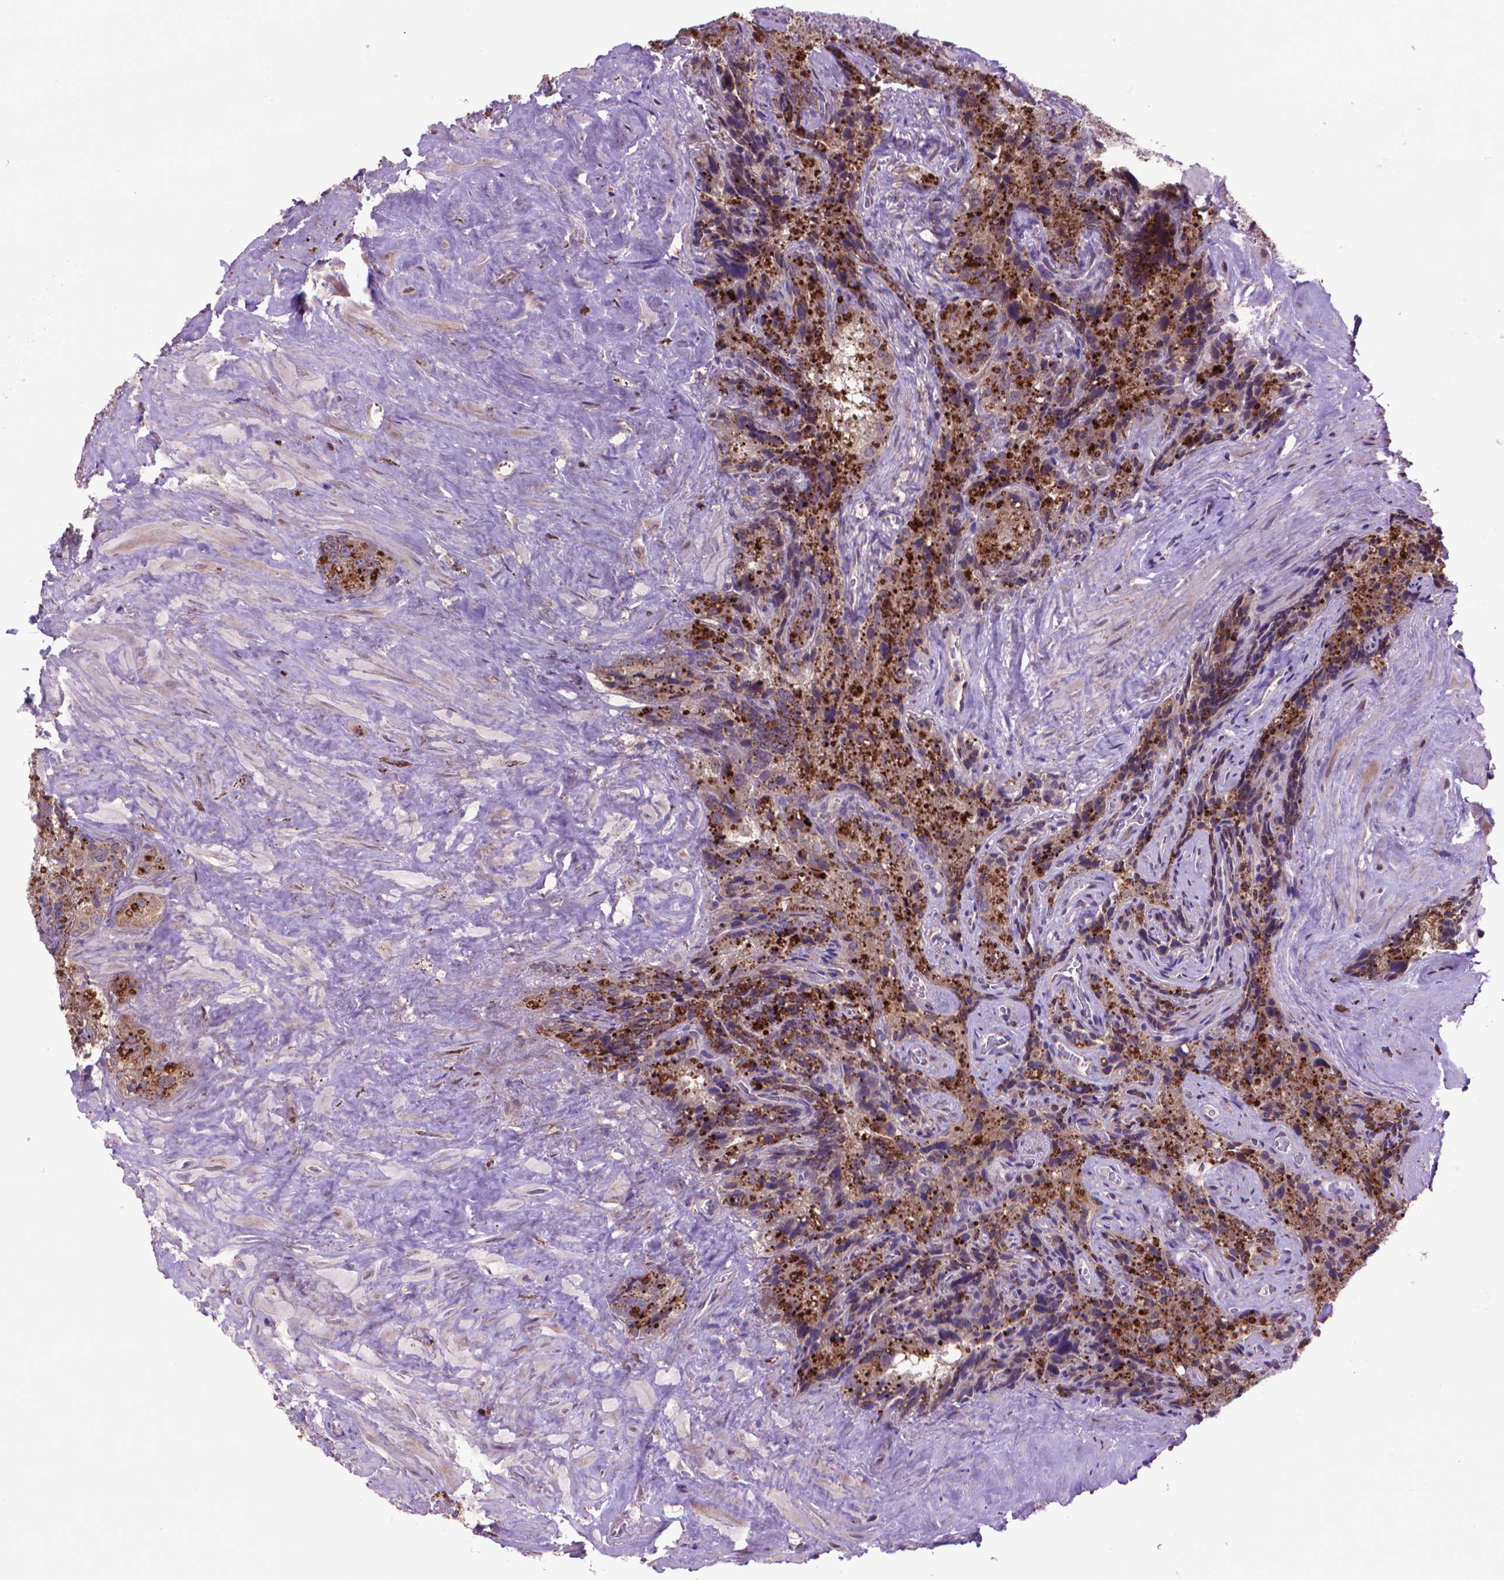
{"staining": {"intensity": "strong", "quantity": ">75%", "location": "cytoplasmic/membranous"}, "tissue": "seminal vesicle", "cell_type": "Glandular cells", "image_type": "normal", "snomed": [{"axis": "morphology", "description": "Normal tissue, NOS"}, {"axis": "topography", "description": "Prostate"}, {"axis": "topography", "description": "Seminal veicle"}], "caption": "Glandular cells exhibit high levels of strong cytoplasmic/membranous expression in about >75% of cells in unremarkable human seminal vesicle. The staining was performed using DAB to visualize the protein expression in brown, while the nuclei were stained in blue with hematoxylin (Magnification: 20x).", "gene": "GLB1", "patient": {"sex": "male", "age": 71}}